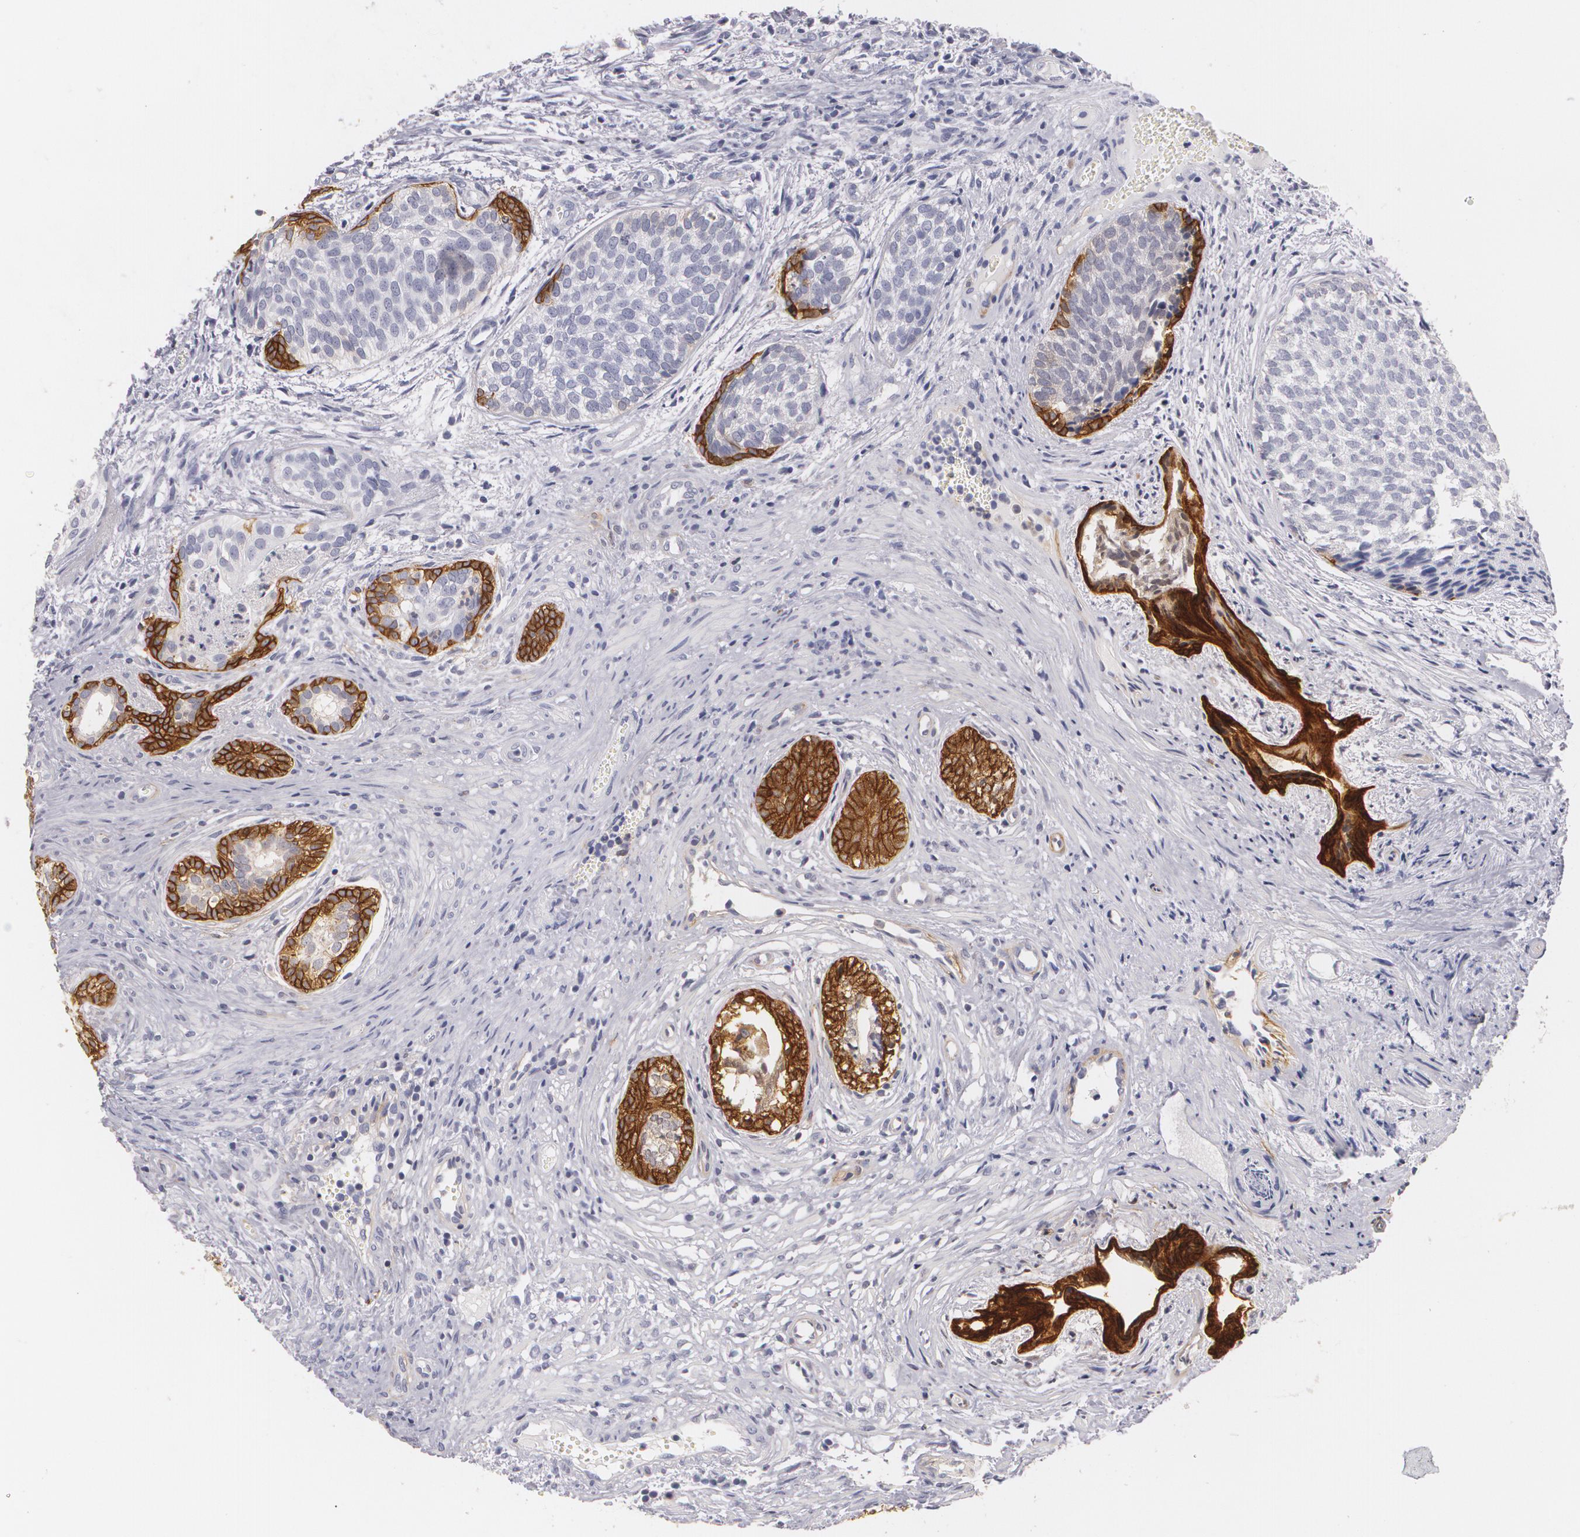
{"staining": {"intensity": "moderate", "quantity": "<25%", "location": "cytoplasmic/membranous"}, "tissue": "urothelial cancer", "cell_type": "Tumor cells", "image_type": "cancer", "snomed": [{"axis": "morphology", "description": "Urothelial carcinoma, Low grade"}, {"axis": "topography", "description": "Urinary bladder"}], "caption": "Approximately <25% of tumor cells in urothelial carcinoma (low-grade) demonstrate moderate cytoplasmic/membranous protein staining as visualized by brown immunohistochemical staining.", "gene": "NGFR", "patient": {"sex": "male", "age": 84}}